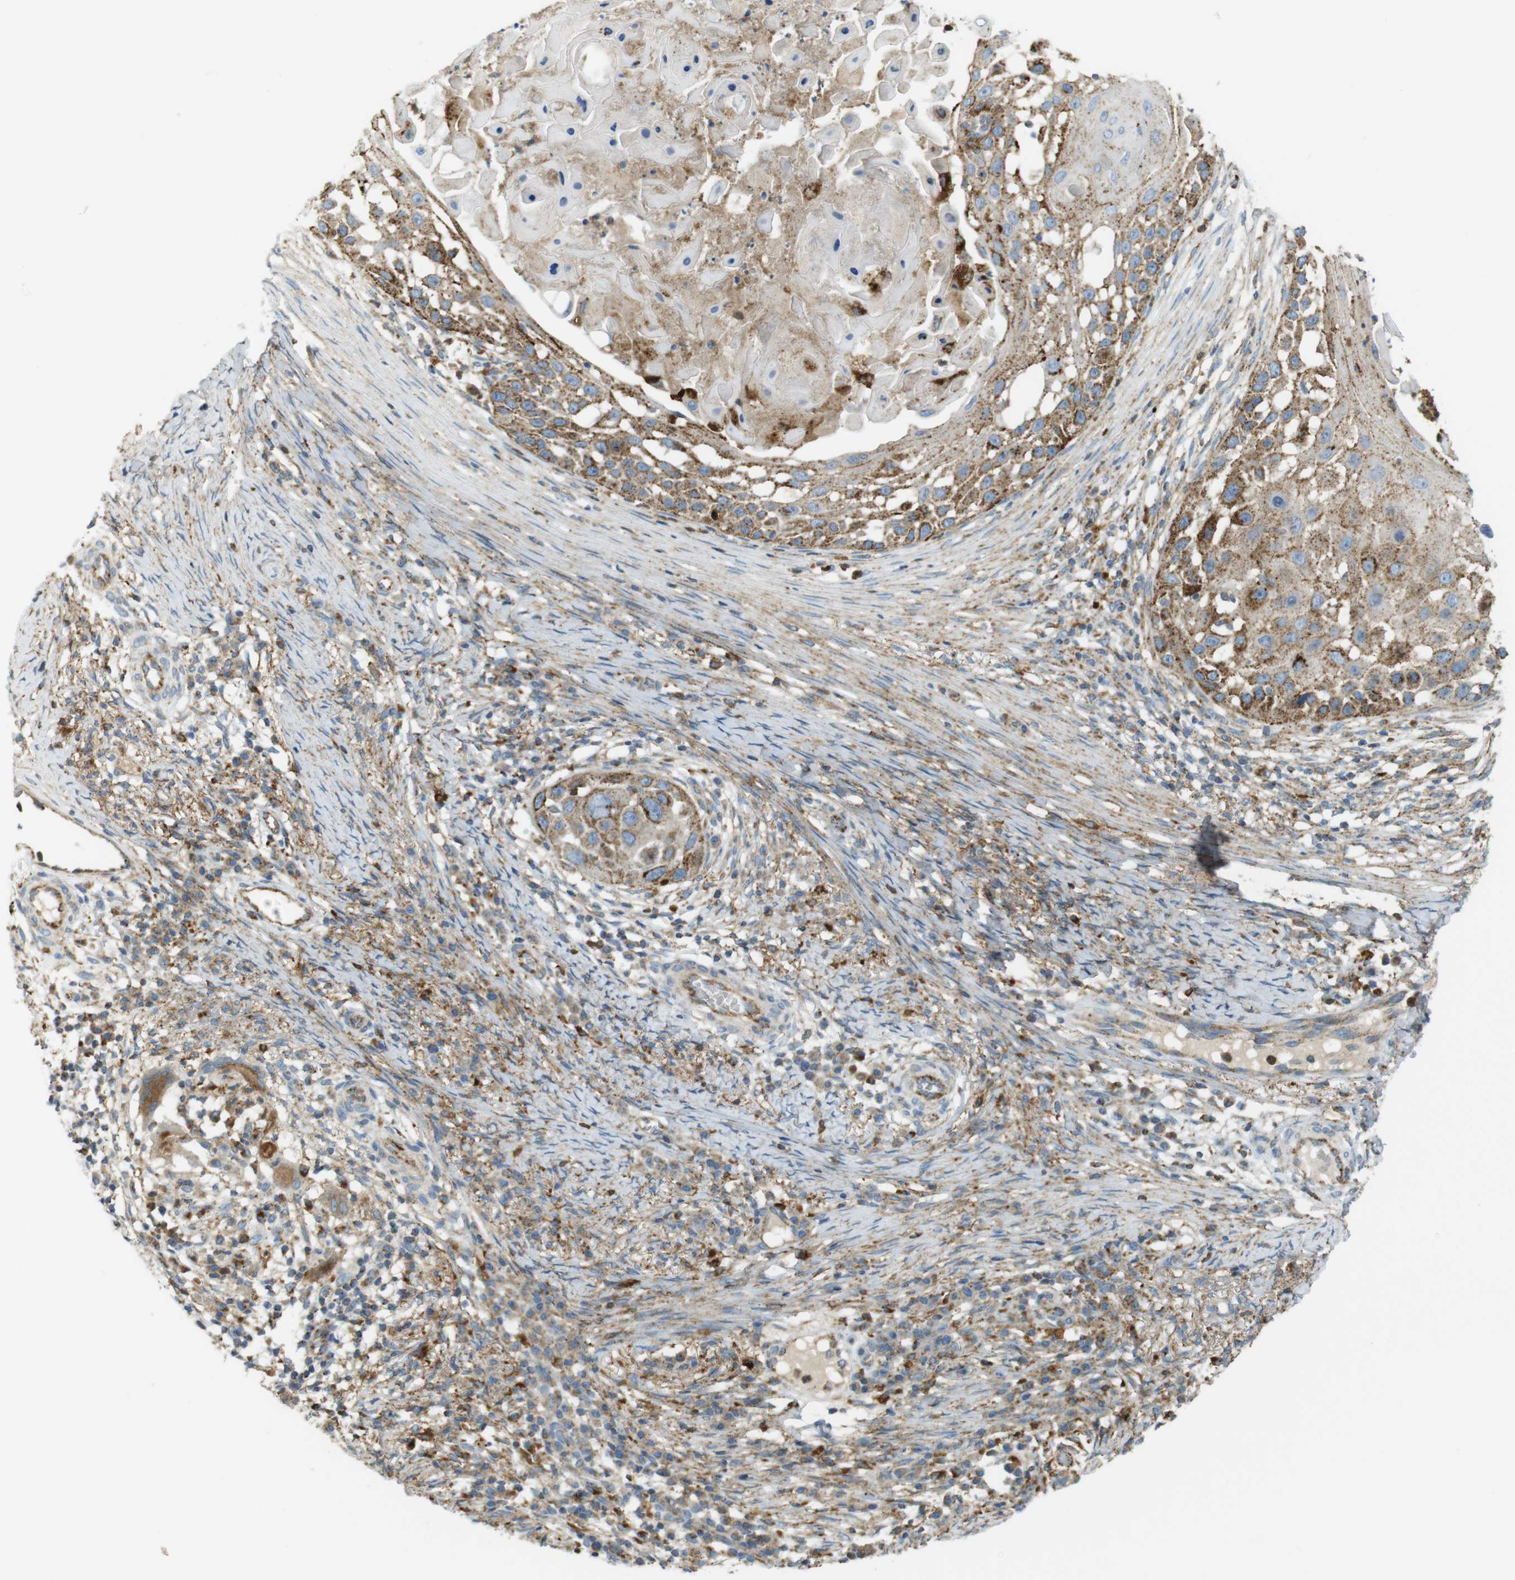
{"staining": {"intensity": "moderate", "quantity": ">75%", "location": "cytoplasmic/membranous"}, "tissue": "skin cancer", "cell_type": "Tumor cells", "image_type": "cancer", "snomed": [{"axis": "morphology", "description": "Squamous cell carcinoma, NOS"}, {"axis": "topography", "description": "Skin"}], "caption": "Human skin cancer stained with a brown dye exhibits moderate cytoplasmic/membranous positive expression in approximately >75% of tumor cells.", "gene": "LAMP1", "patient": {"sex": "female", "age": 44}}